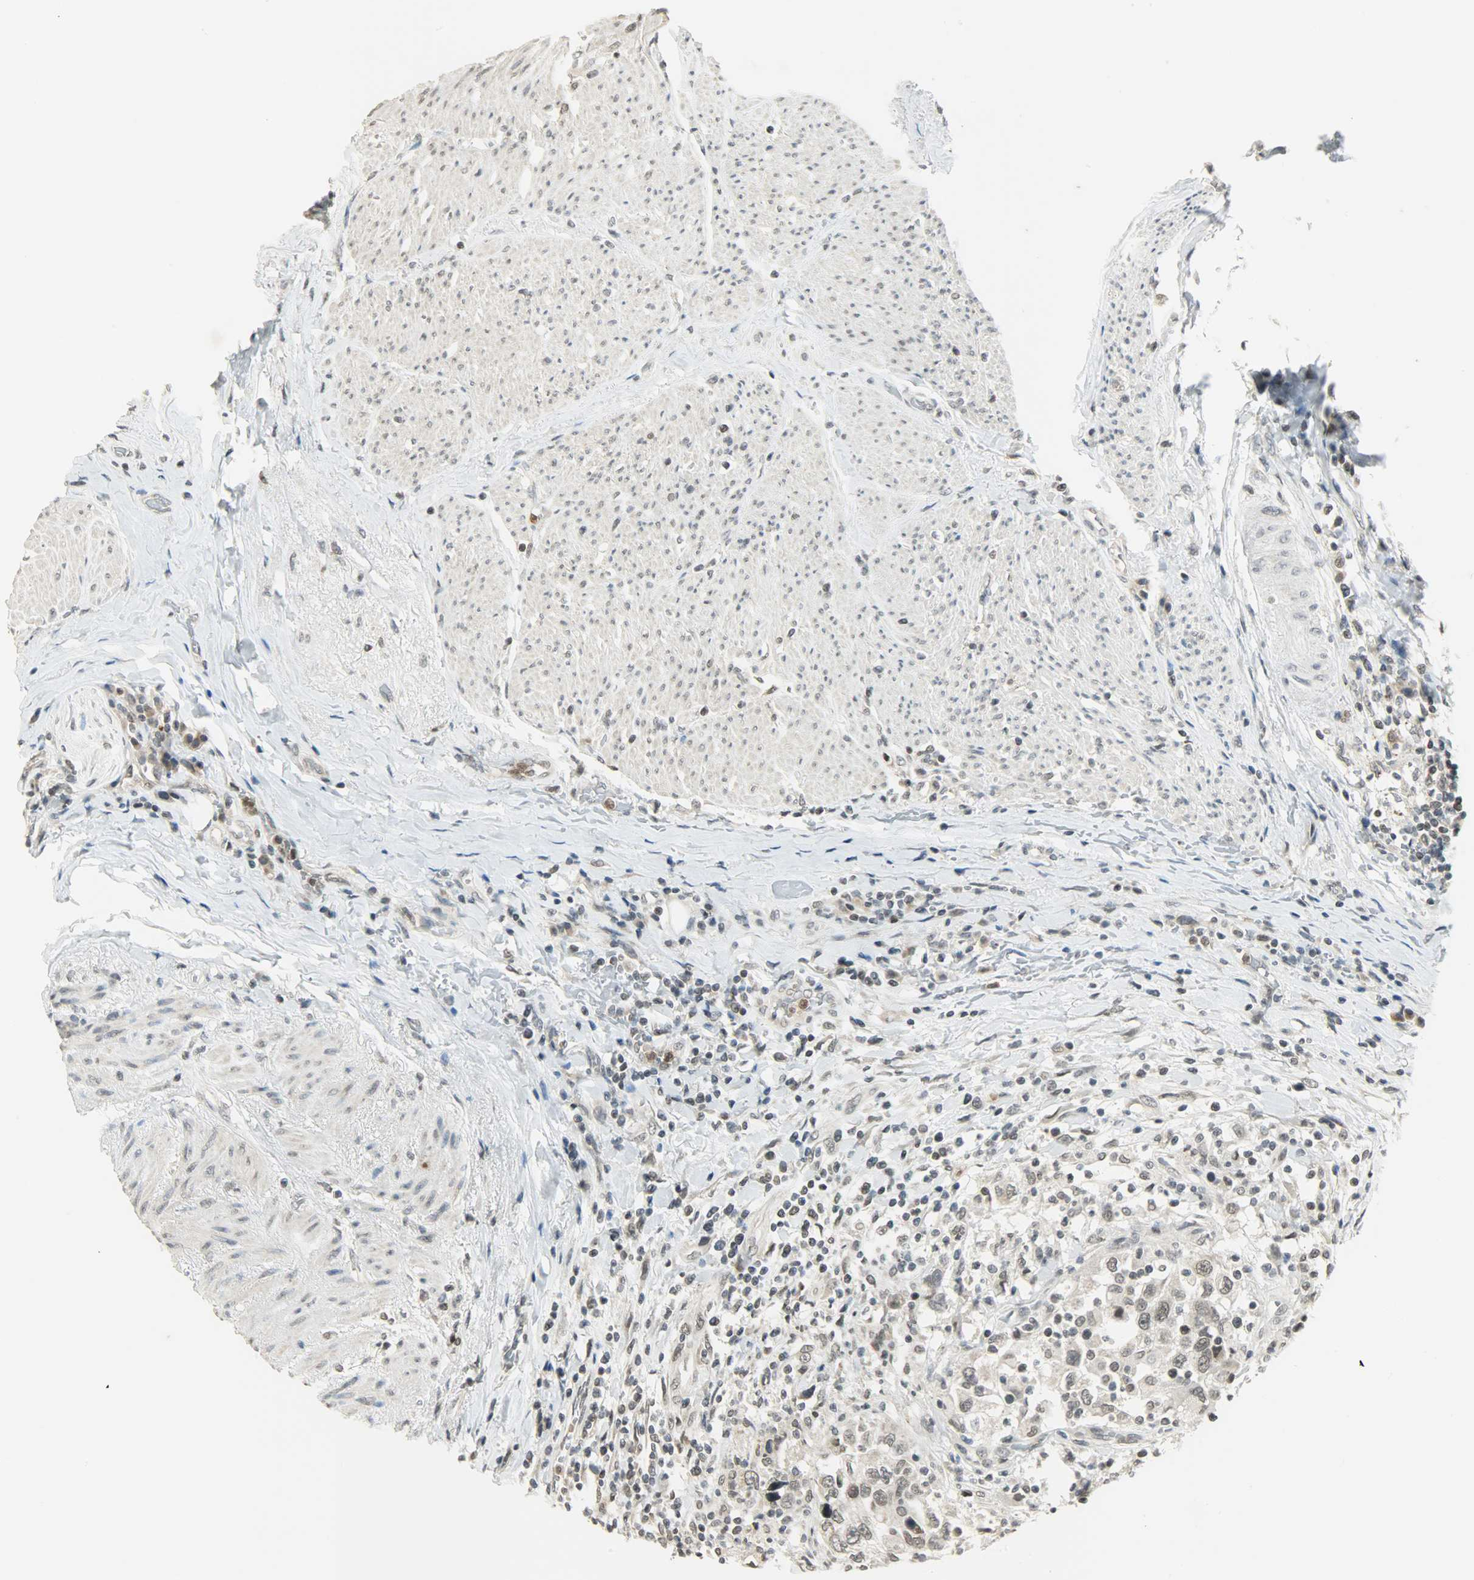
{"staining": {"intensity": "weak", "quantity": "<25%", "location": "nuclear"}, "tissue": "urothelial cancer", "cell_type": "Tumor cells", "image_type": "cancer", "snomed": [{"axis": "morphology", "description": "Urothelial carcinoma, High grade"}, {"axis": "topography", "description": "Urinary bladder"}], "caption": "Immunohistochemical staining of human urothelial cancer demonstrates no significant staining in tumor cells.", "gene": "SMARCA5", "patient": {"sex": "female", "age": 80}}